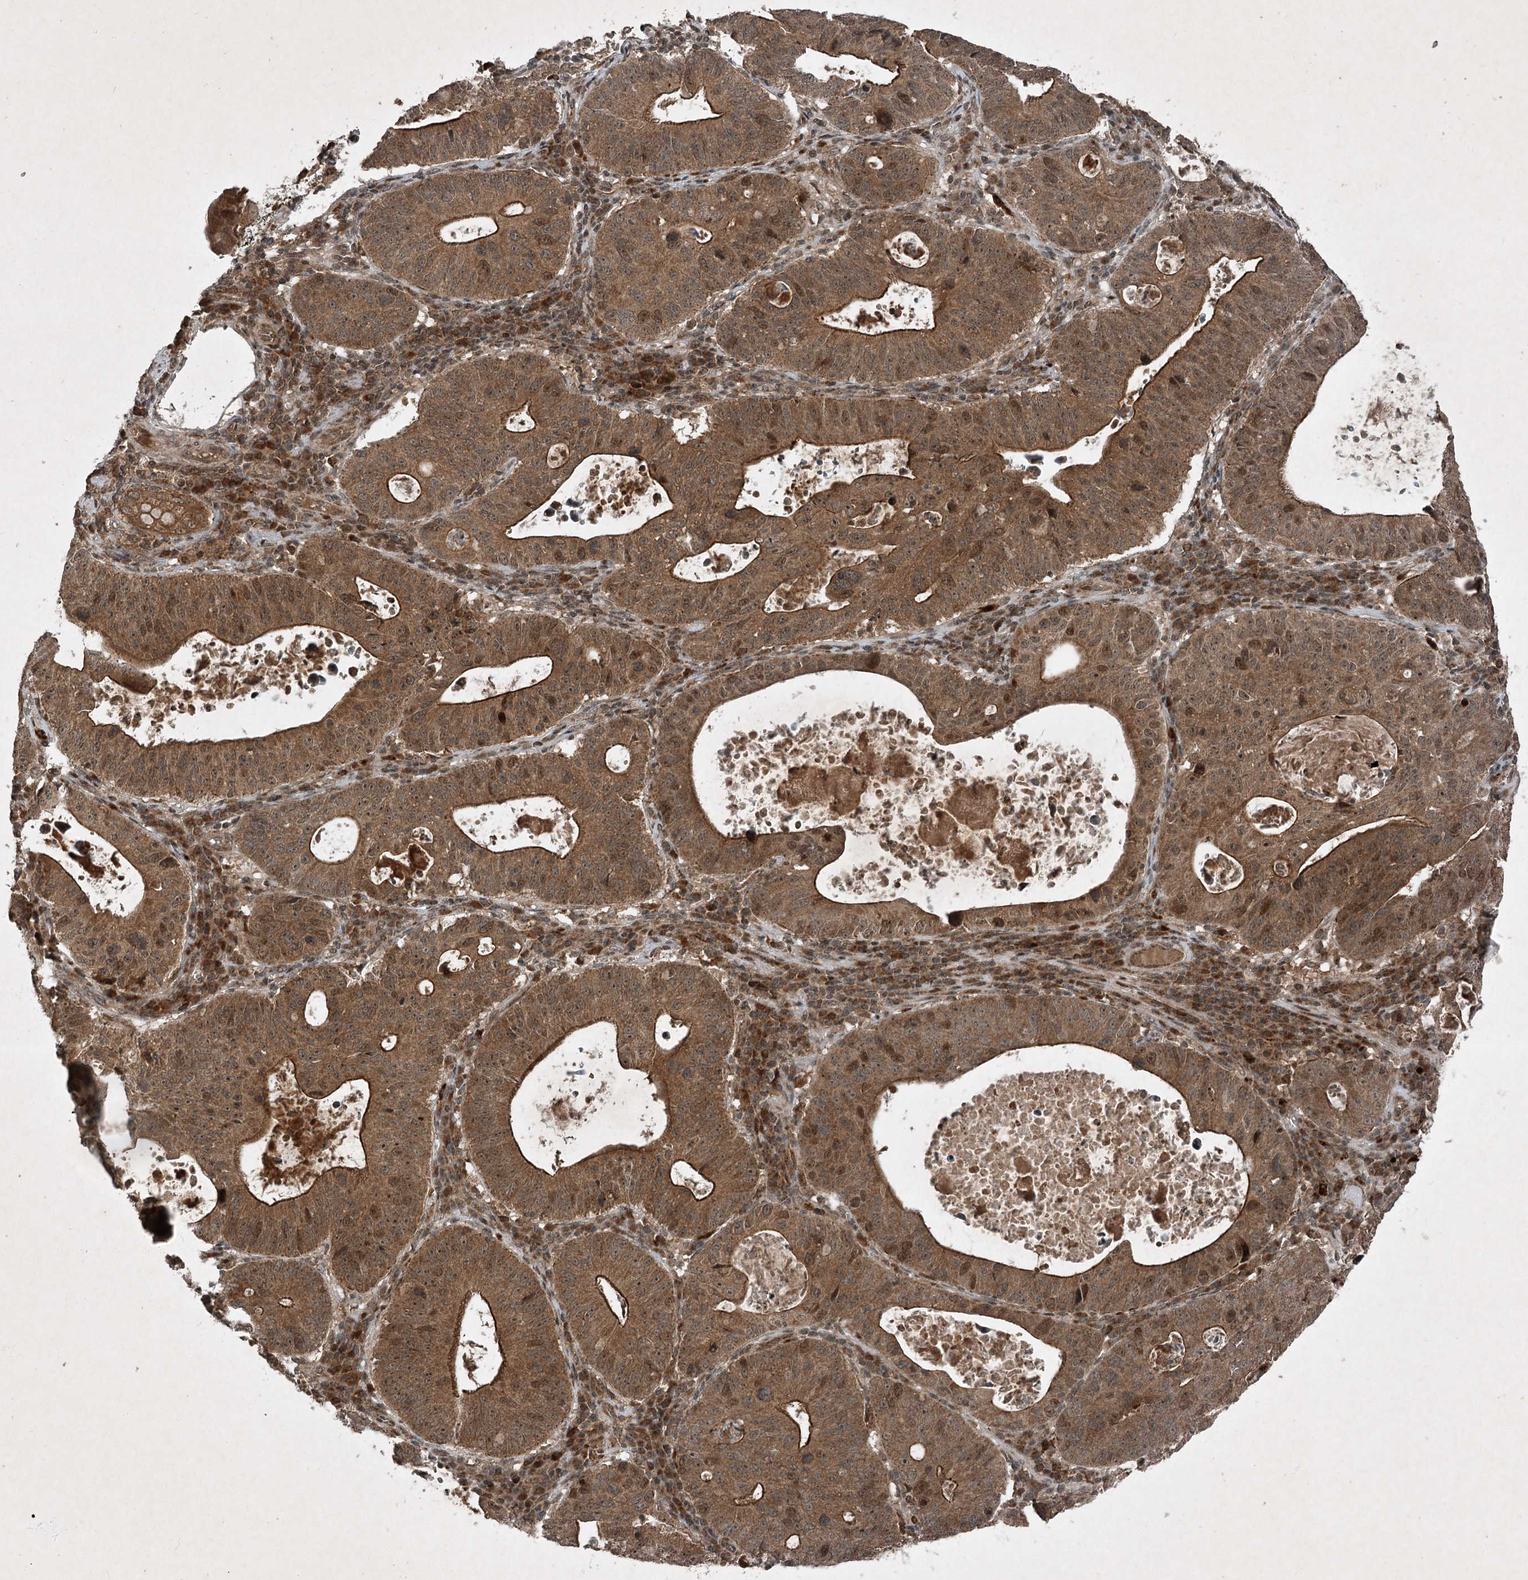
{"staining": {"intensity": "strong", "quantity": ">75%", "location": "cytoplasmic/membranous,nuclear"}, "tissue": "stomach cancer", "cell_type": "Tumor cells", "image_type": "cancer", "snomed": [{"axis": "morphology", "description": "Adenocarcinoma, NOS"}, {"axis": "topography", "description": "Stomach"}], "caption": "The image displays staining of stomach cancer (adenocarcinoma), revealing strong cytoplasmic/membranous and nuclear protein staining (brown color) within tumor cells.", "gene": "UNC93A", "patient": {"sex": "male", "age": 59}}